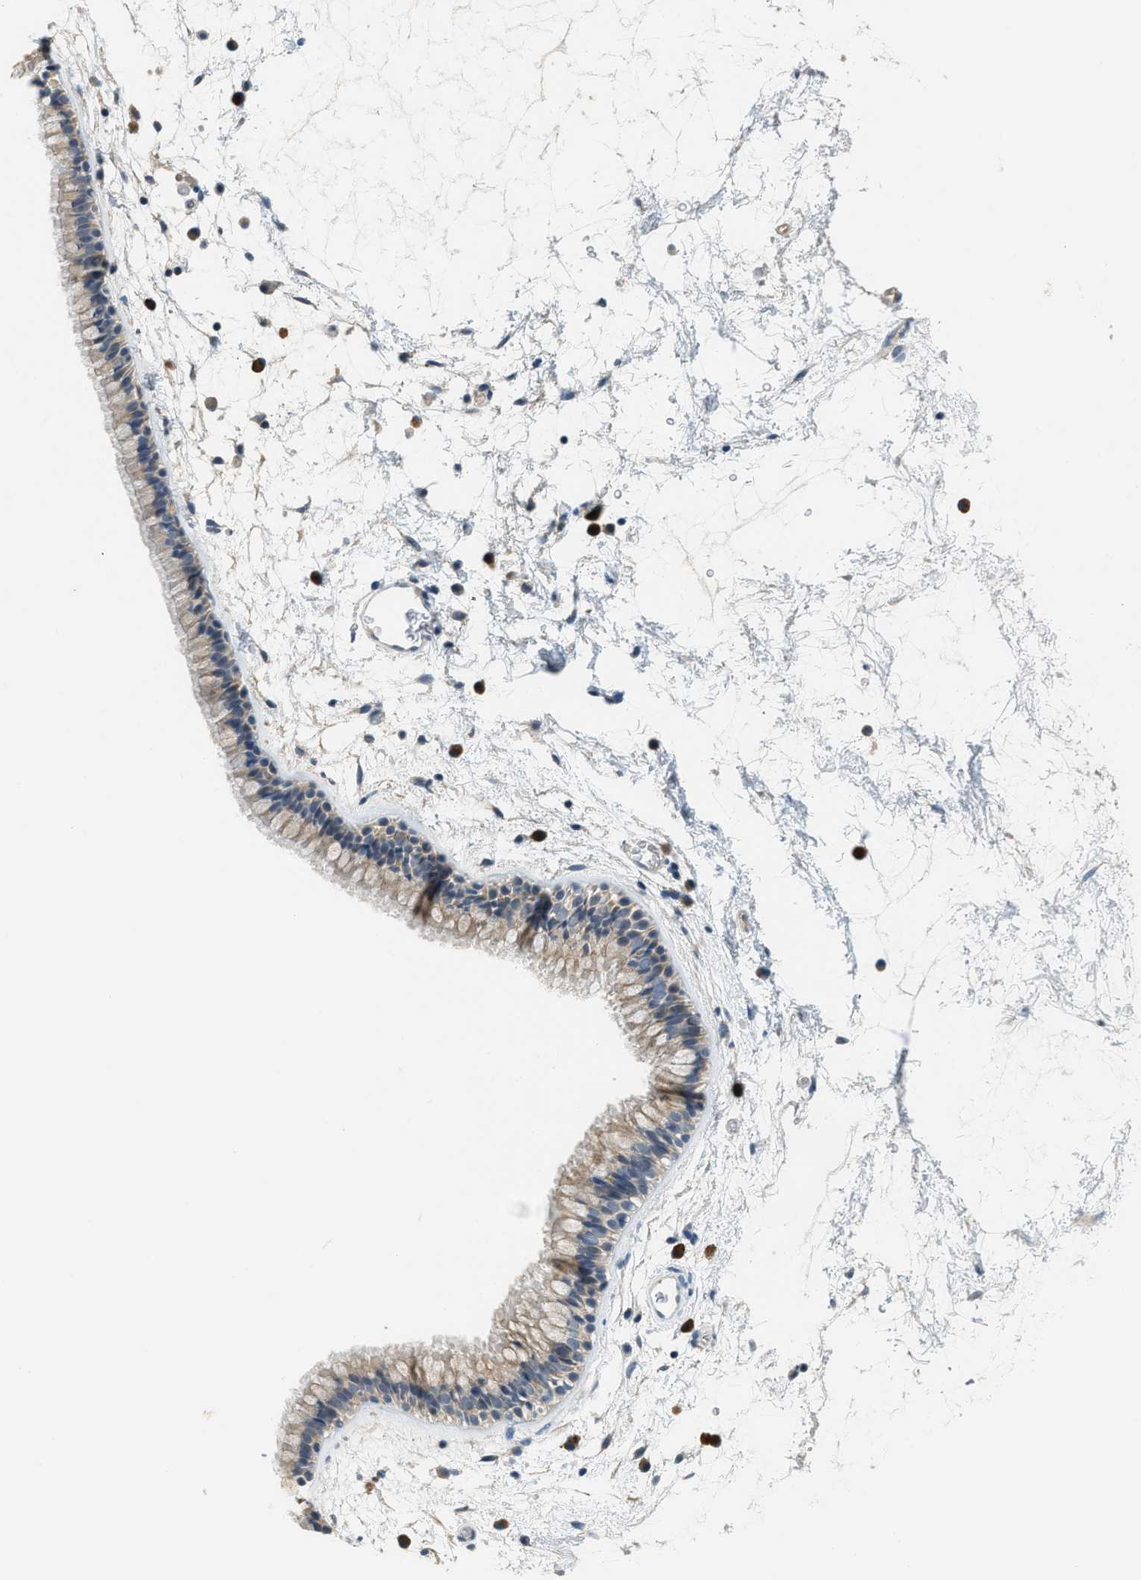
{"staining": {"intensity": "weak", "quantity": ">75%", "location": "cytoplasmic/membranous"}, "tissue": "nasopharynx", "cell_type": "Respiratory epithelial cells", "image_type": "normal", "snomed": [{"axis": "morphology", "description": "Normal tissue, NOS"}, {"axis": "morphology", "description": "Inflammation, NOS"}, {"axis": "topography", "description": "Nasopharynx"}], "caption": "Nasopharynx stained with DAB immunohistochemistry (IHC) exhibits low levels of weak cytoplasmic/membranous expression in approximately >75% of respiratory epithelial cells.", "gene": "TMEM154", "patient": {"sex": "male", "age": 48}}